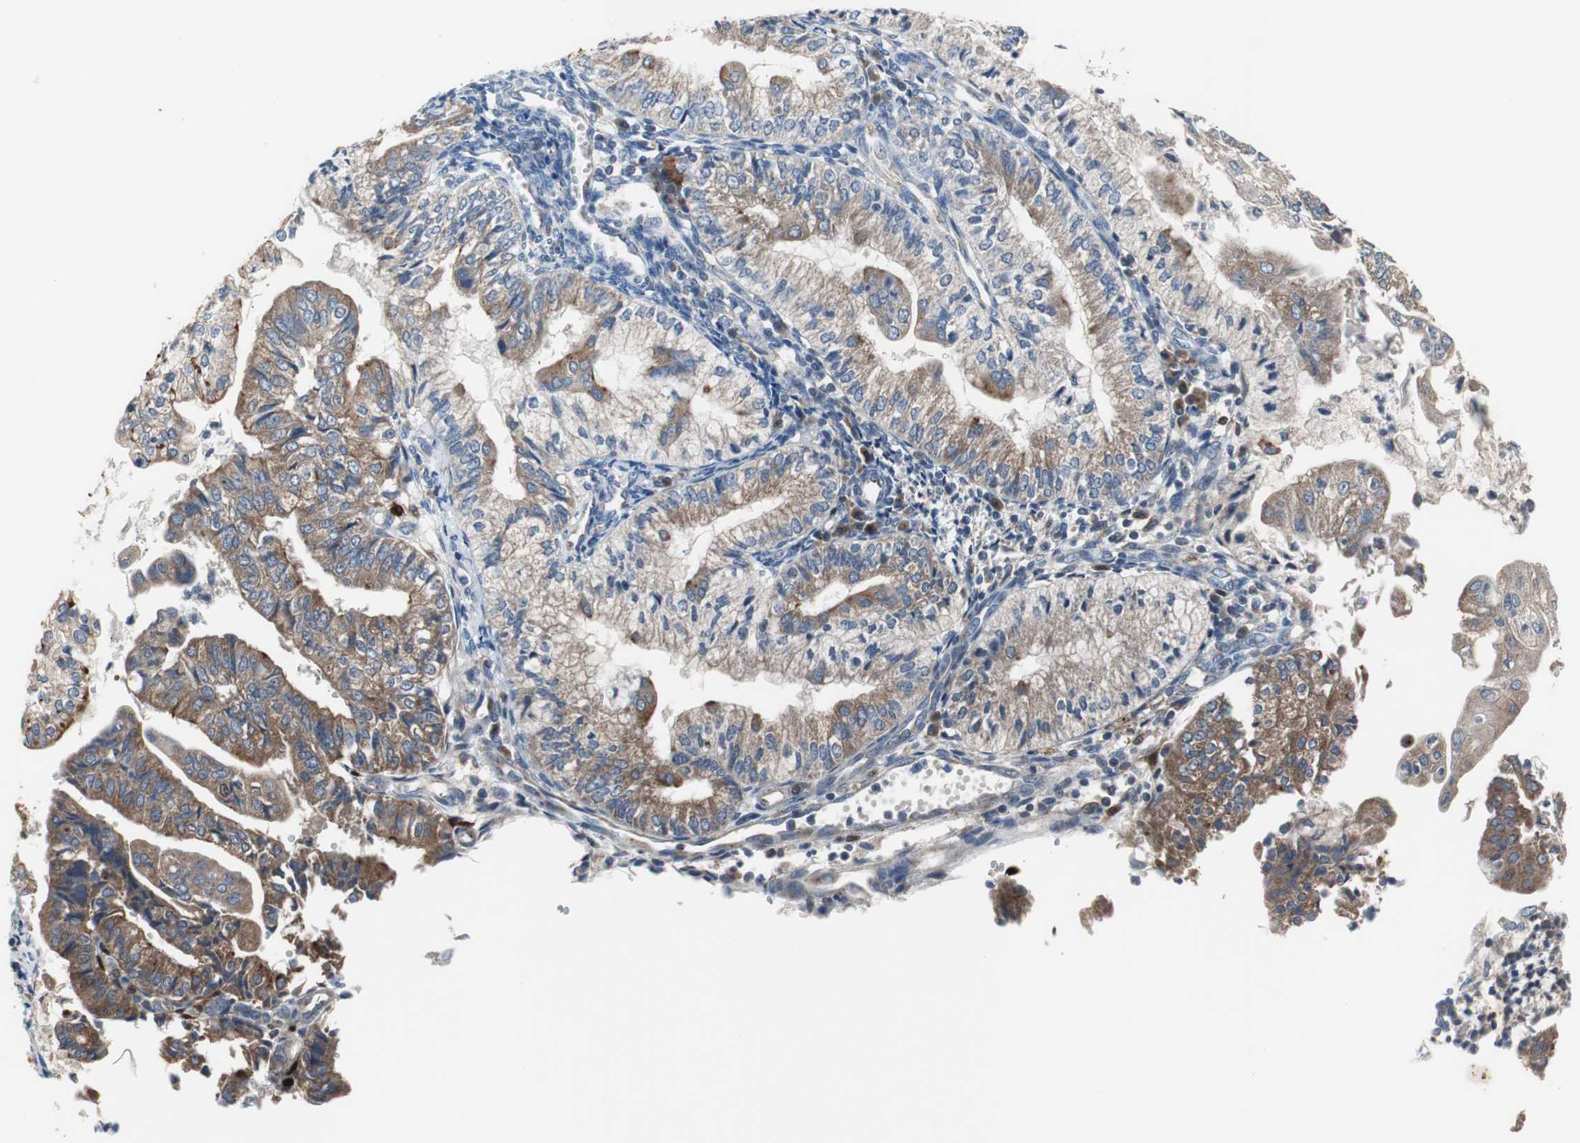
{"staining": {"intensity": "moderate", "quantity": "25%-75%", "location": "cytoplasmic/membranous"}, "tissue": "endometrial cancer", "cell_type": "Tumor cells", "image_type": "cancer", "snomed": [{"axis": "morphology", "description": "Adenocarcinoma, NOS"}, {"axis": "topography", "description": "Endometrium"}], "caption": "Brown immunohistochemical staining in endometrial adenocarcinoma exhibits moderate cytoplasmic/membranous staining in about 25%-75% of tumor cells. The staining is performed using DAB brown chromogen to label protein expression. The nuclei are counter-stained blue using hematoxylin.", "gene": "CALB2", "patient": {"sex": "female", "age": 59}}